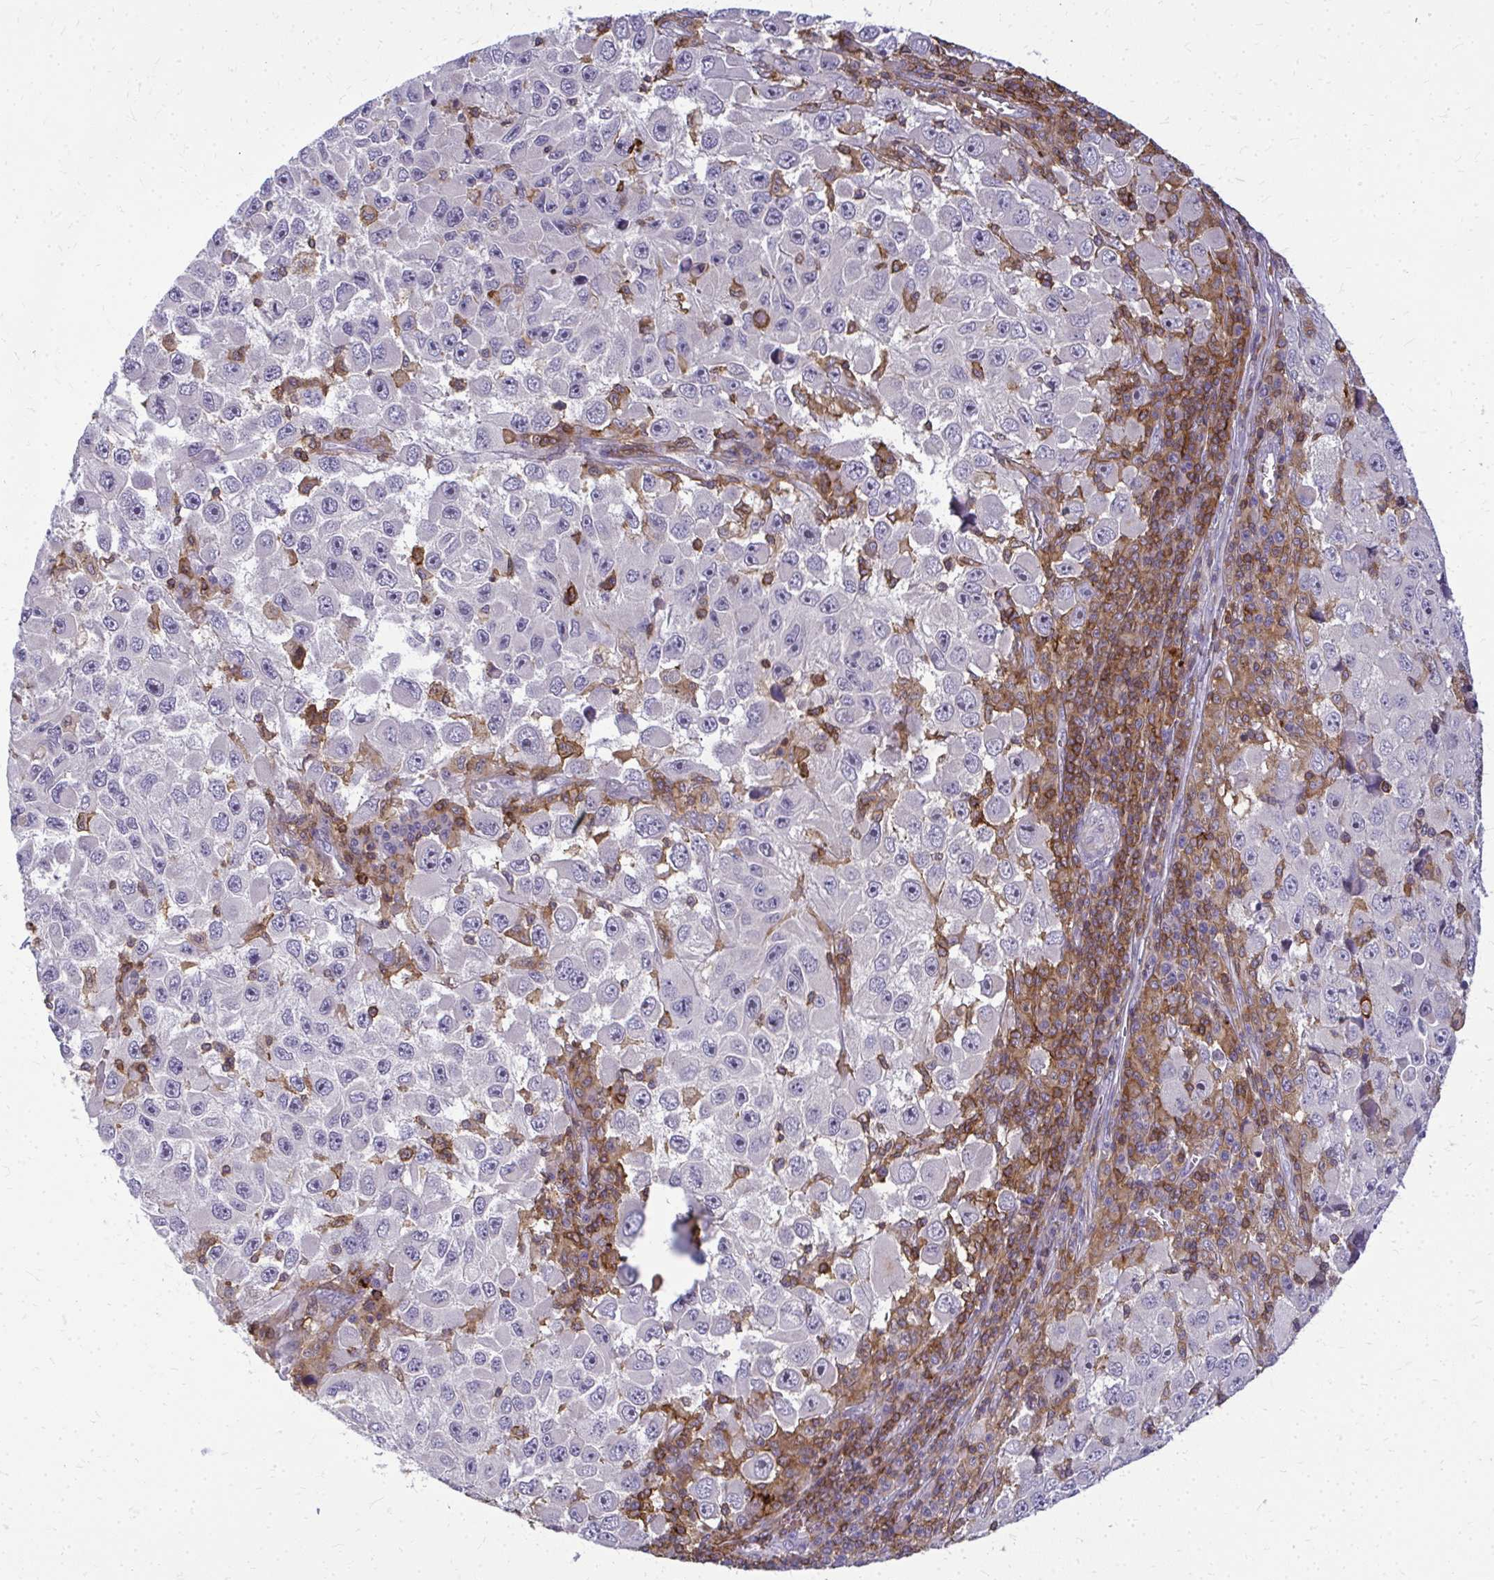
{"staining": {"intensity": "negative", "quantity": "none", "location": "none"}, "tissue": "melanoma", "cell_type": "Tumor cells", "image_type": "cancer", "snomed": [{"axis": "morphology", "description": "Malignant melanoma, Metastatic site"}, {"axis": "topography", "description": "Lymph node"}], "caption": "Melanoma was stained to show a protein in brown. There is no significant staining in tumor cells.", "gene": "AP5M1", "patient": {"sex": "female", "age": 67}}